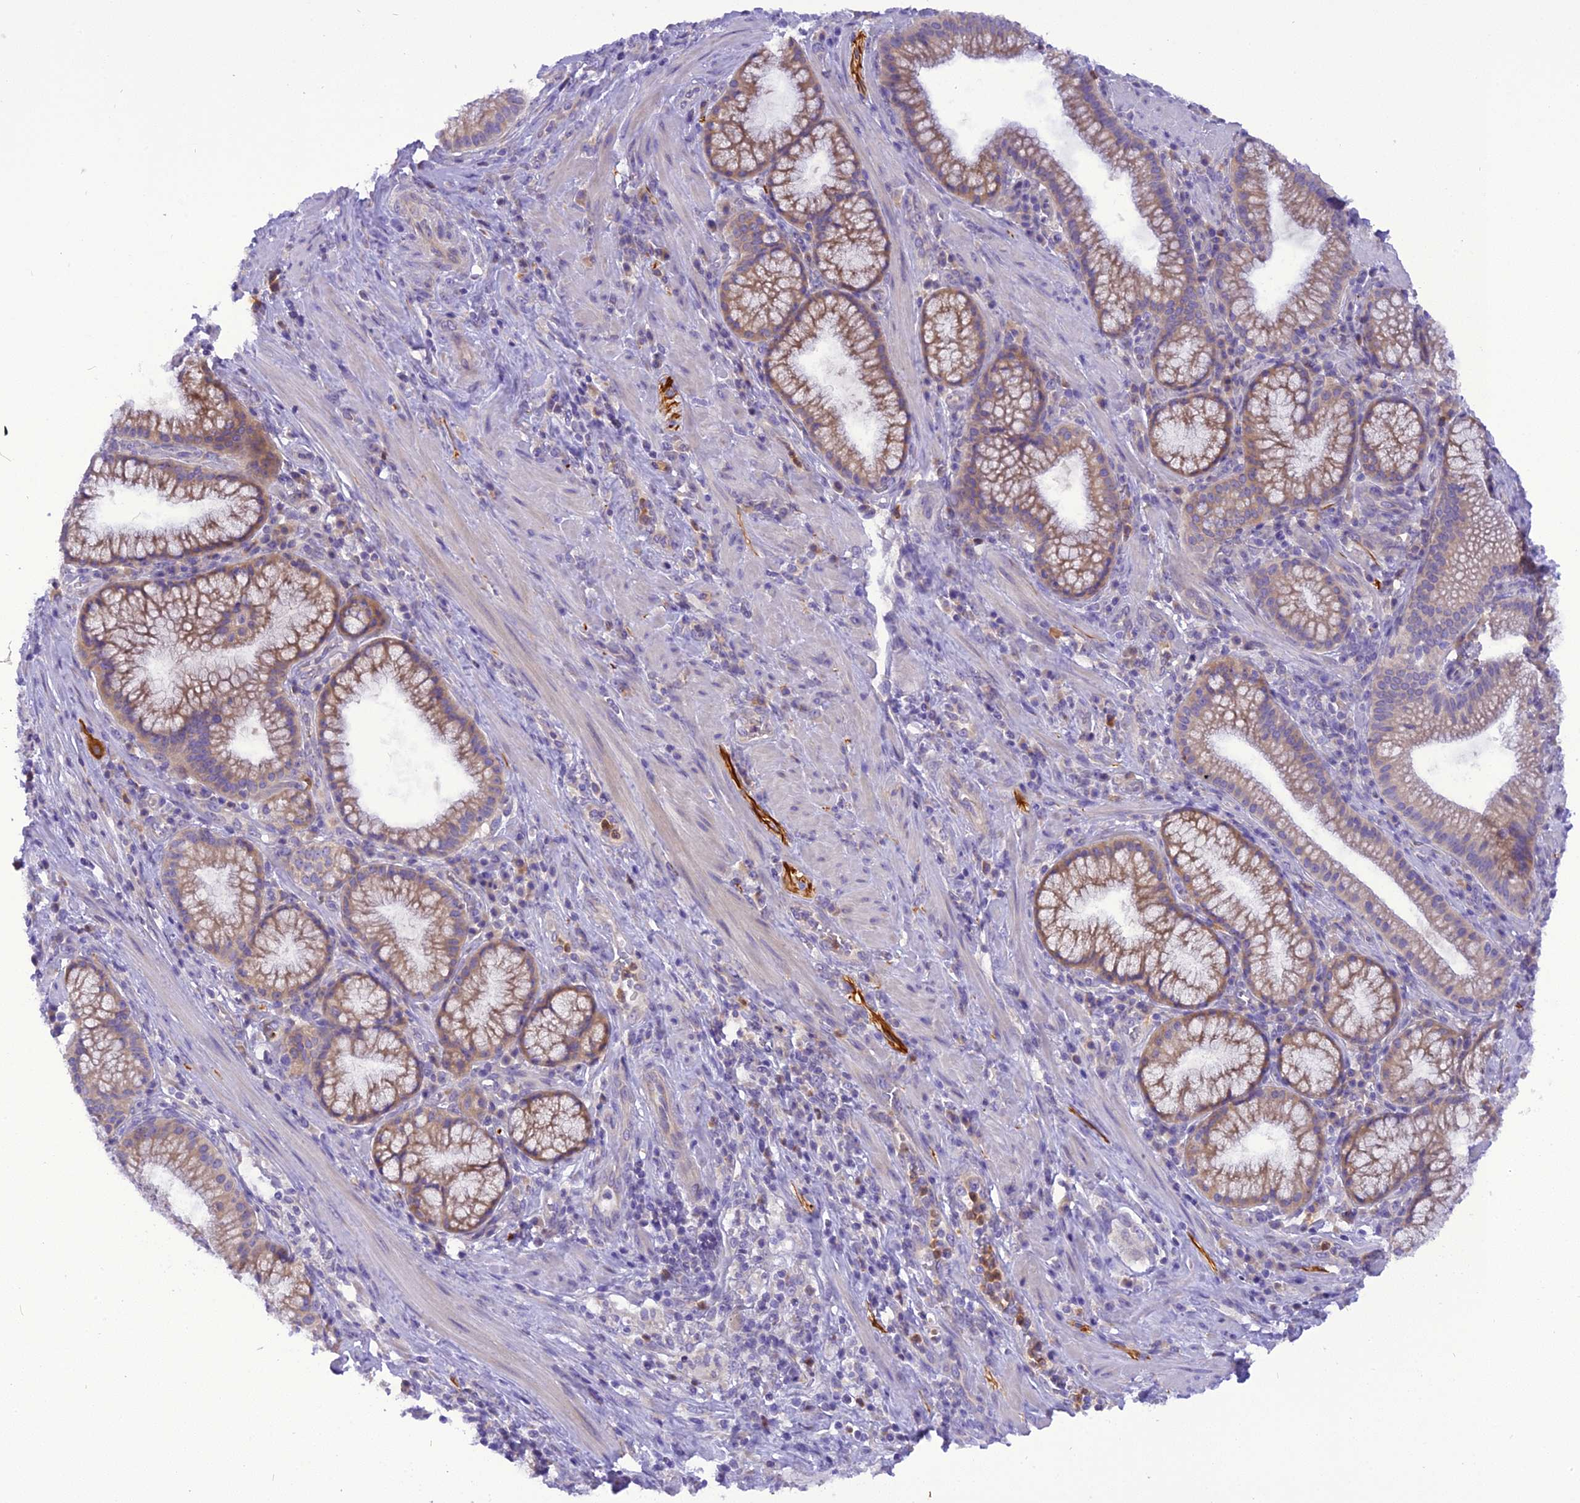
{"staining": {"intensity": "weak", "quantity": "25%-75%", "location": "cytoplasmic/membranous"}, "tissue": "pancreatic cancer", "cell_type": "Tumor cells", "image_type": "cancer", "snomed": [{"axis": "morphology", "description": "Adenocarcinoma, NOS"}, {"axis": "topography", "description": "Pancreas"}], "caption": "Immunohistochemistry (IHC) (DAB) staining of human pancreatic cancer (adenocarcinoma) demonstrates weak cytoplasmic/membranous protein staining in approximately 25%-75% of tumor cells.", "gene": "TRIM3", "patient": {"sex": "male", "age": 72}}